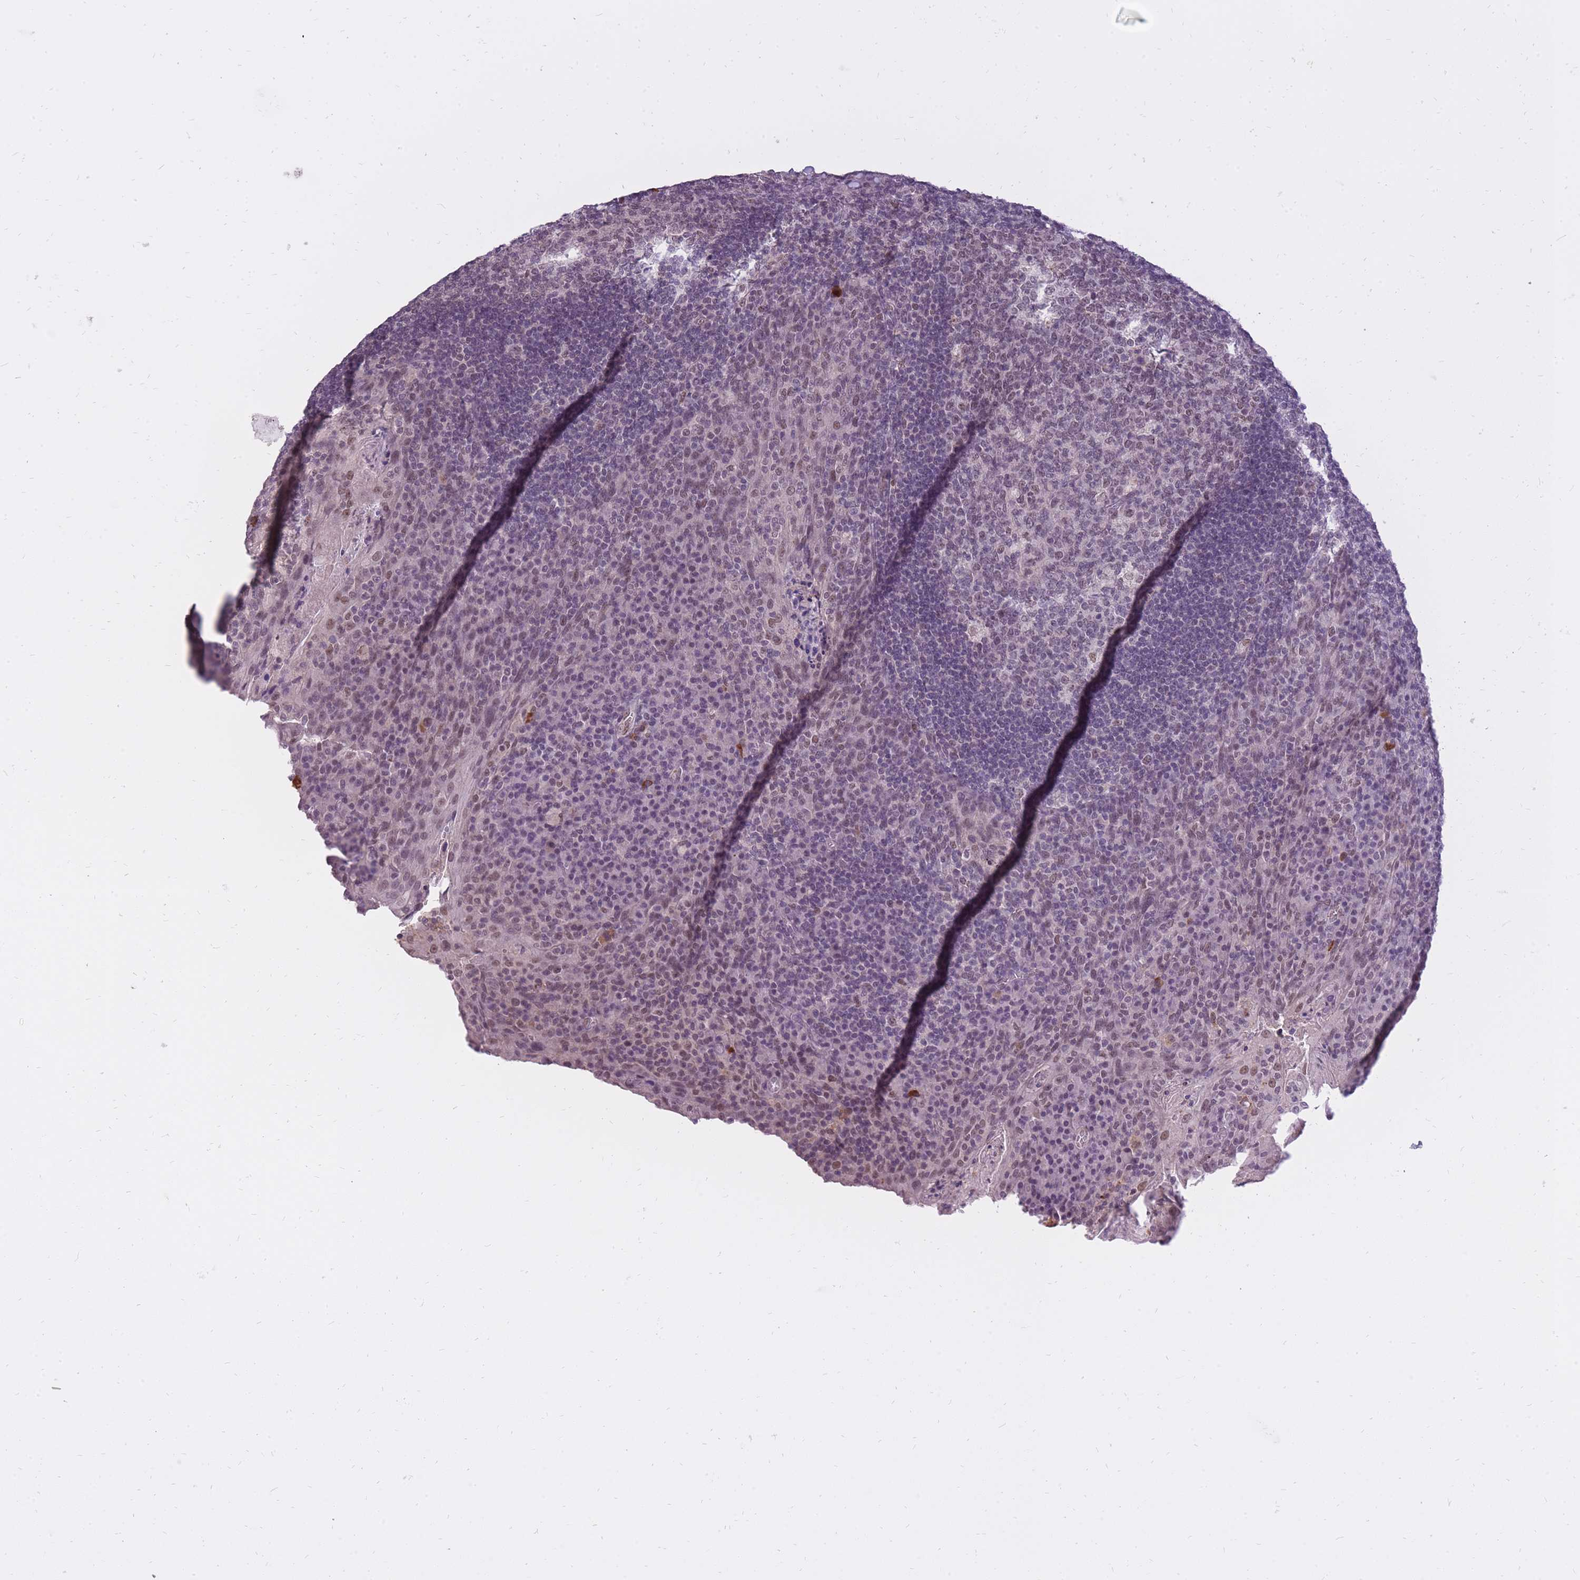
{"staining": {"intensity": "weak", "quantity": "25%-75%", "location": "nuclear"}, "tissue": "tonsil", "cell_type": "Germinal center cells", "image_type": "normal", "snomed": [{"axis": "morphology", "description": "Normal tissue, NOS"}, {"axis": "topography", "description": "Tonsil"}], "caption": "Brown immunohistochemical staining in normal tonsil demonstrates weak nuclear expression in about 25%-75% of germinal center cells.", "gene": "TIGD1", "patient": {"sex": "male", "age": 17}}